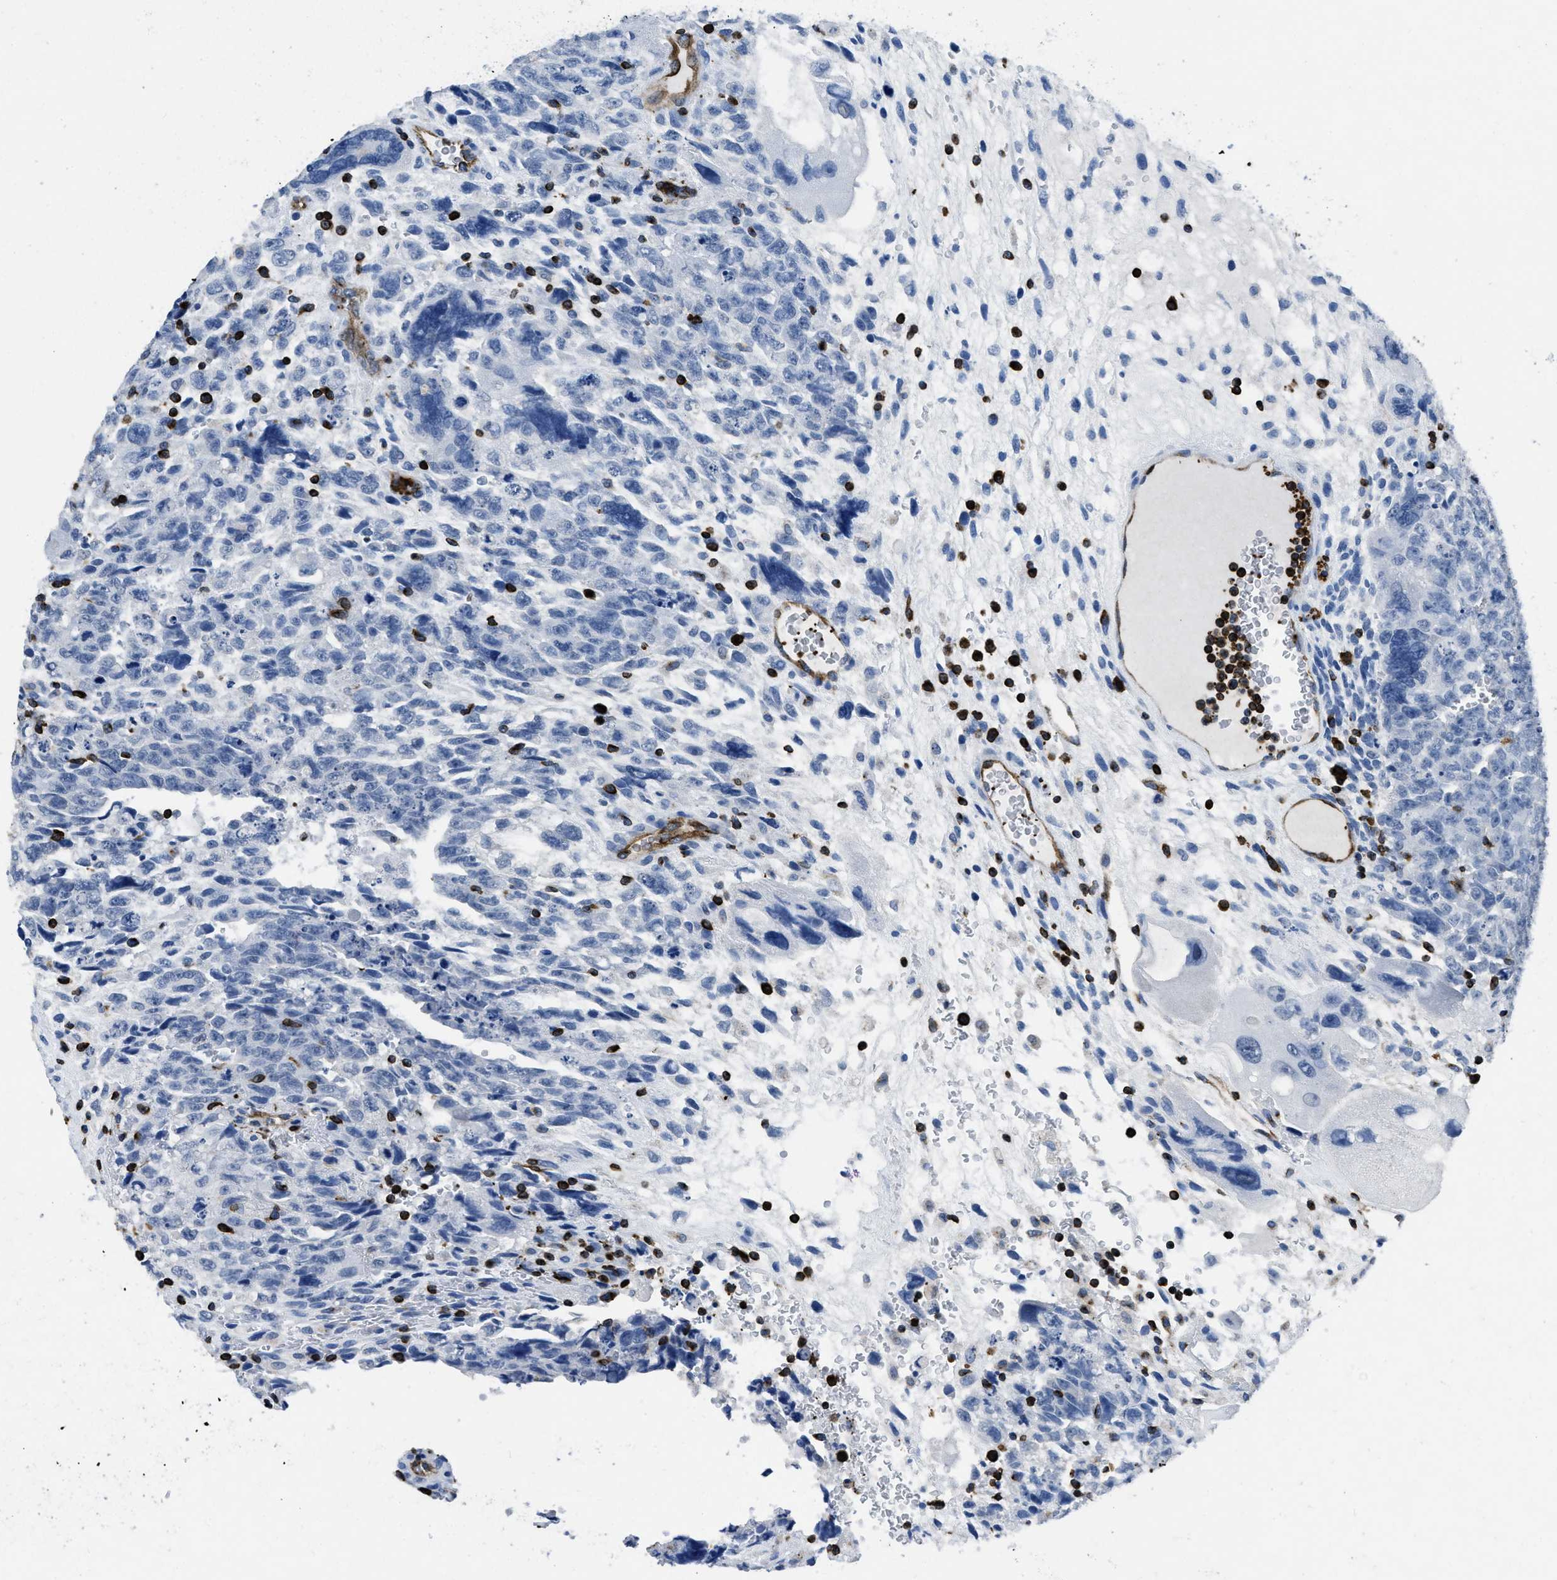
{"staining": {"intensity": "negative", "quantity": "none", "location": "none"}, "tissue": "testis cancer", "cell_type": "Tumor cells", "image_type": "cancer", "snomed": [{"axis": "morphology", "description": "Carcinoma, Embryonal, NOS"}, {"axis": "topography", "description": "Testis"}], "caption": "This is an IHC micrograph of testis cancer (embryonal carcinoma). There is no staining in tumor cells.", "gene": "ITGA3", "patient": {"sex": "male", "age": 28}}